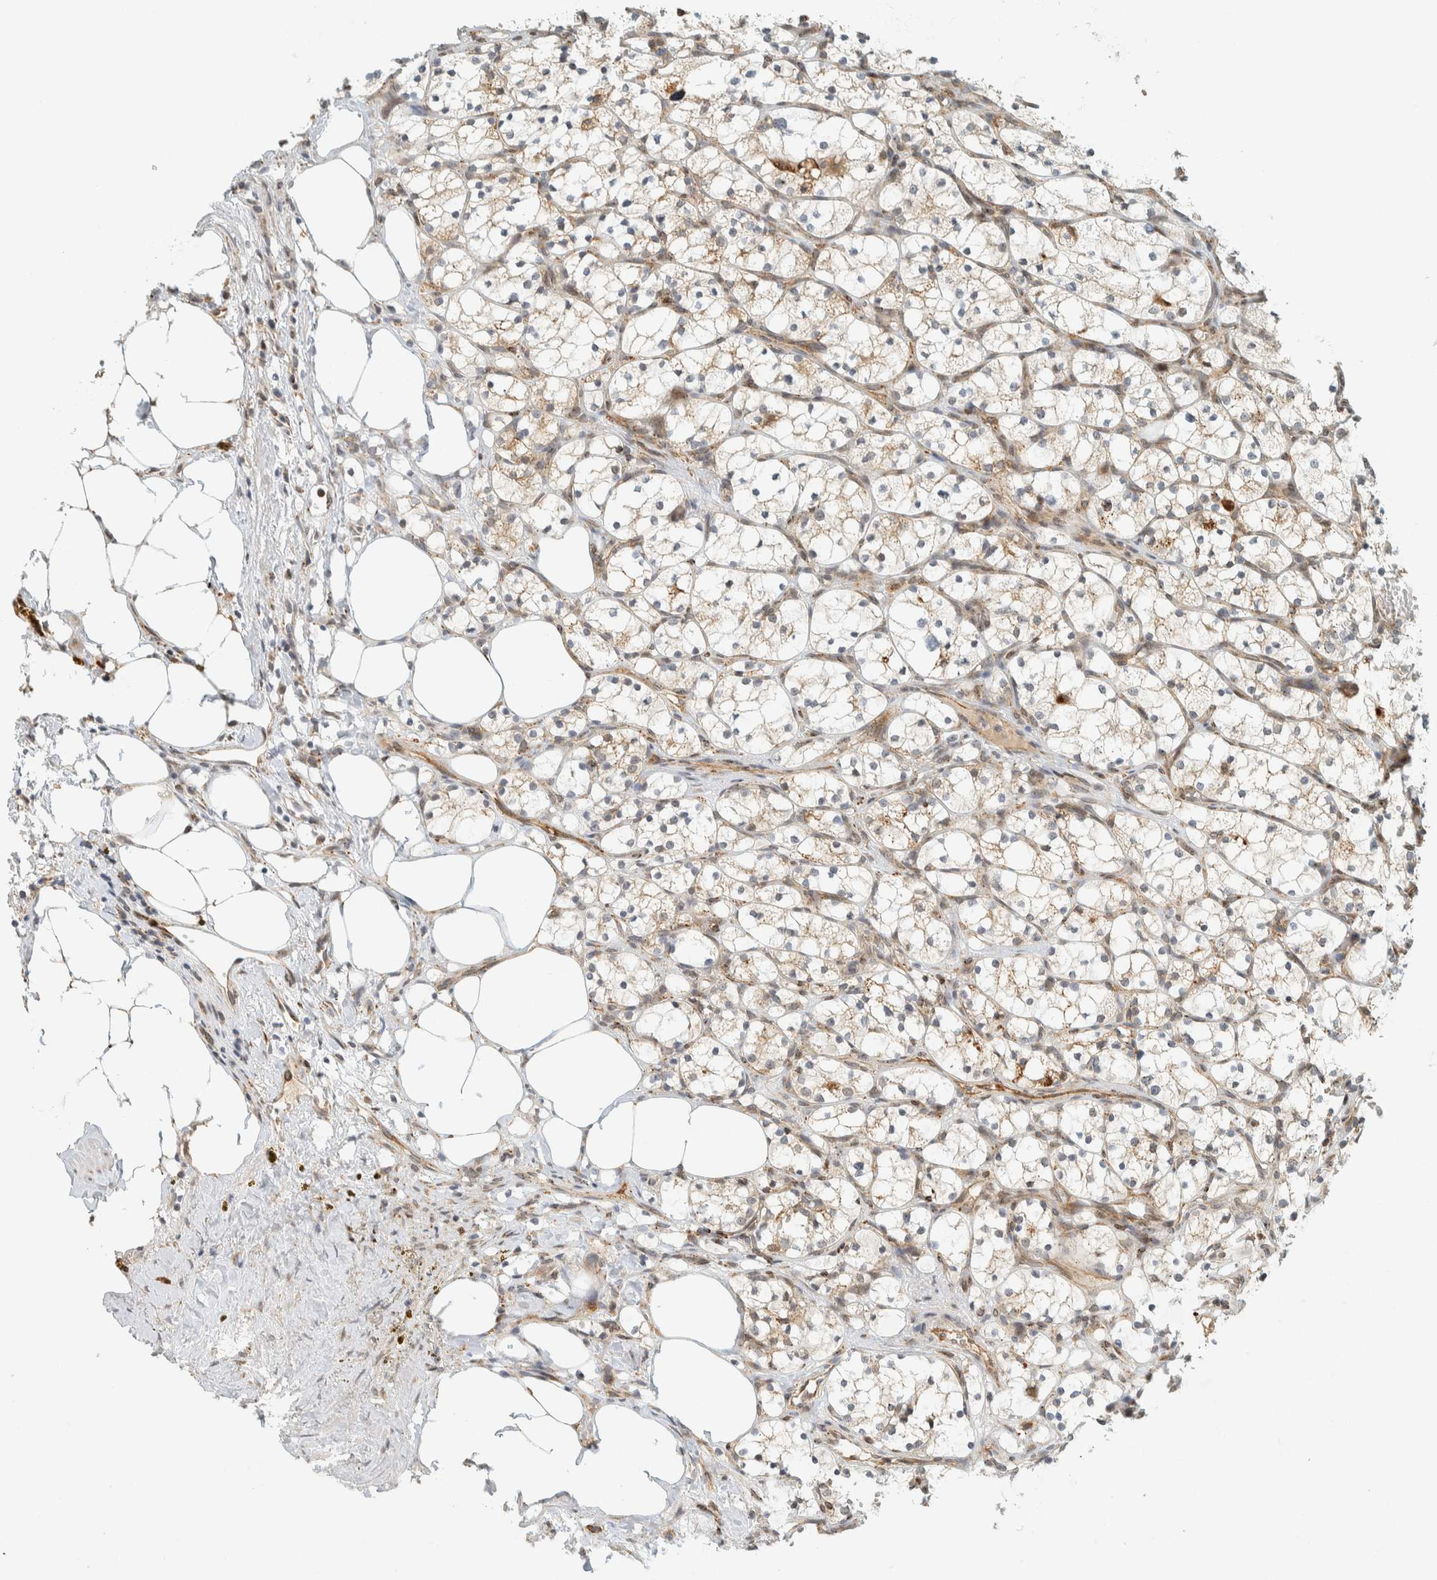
{"staining": {"intensity": "weak", "quantity": "<25%", "location": "cytoplasmic/membranous"}, "tissue": "renal cancer", "cell_type": "Tumor cells", "image_type": "cancer", "snomed": [{"axis": "morphology", "description": "Adenocarcinoma, NOS"}, {"axis": "topography", "description": "Kidney"}], "caption": "Protein analysis of renal cancer (adenocarcinoma) shows no significant positivity in tumor cells.", "gene": "ITPRID1", "patient": {"sex": "female", "age": 69}}